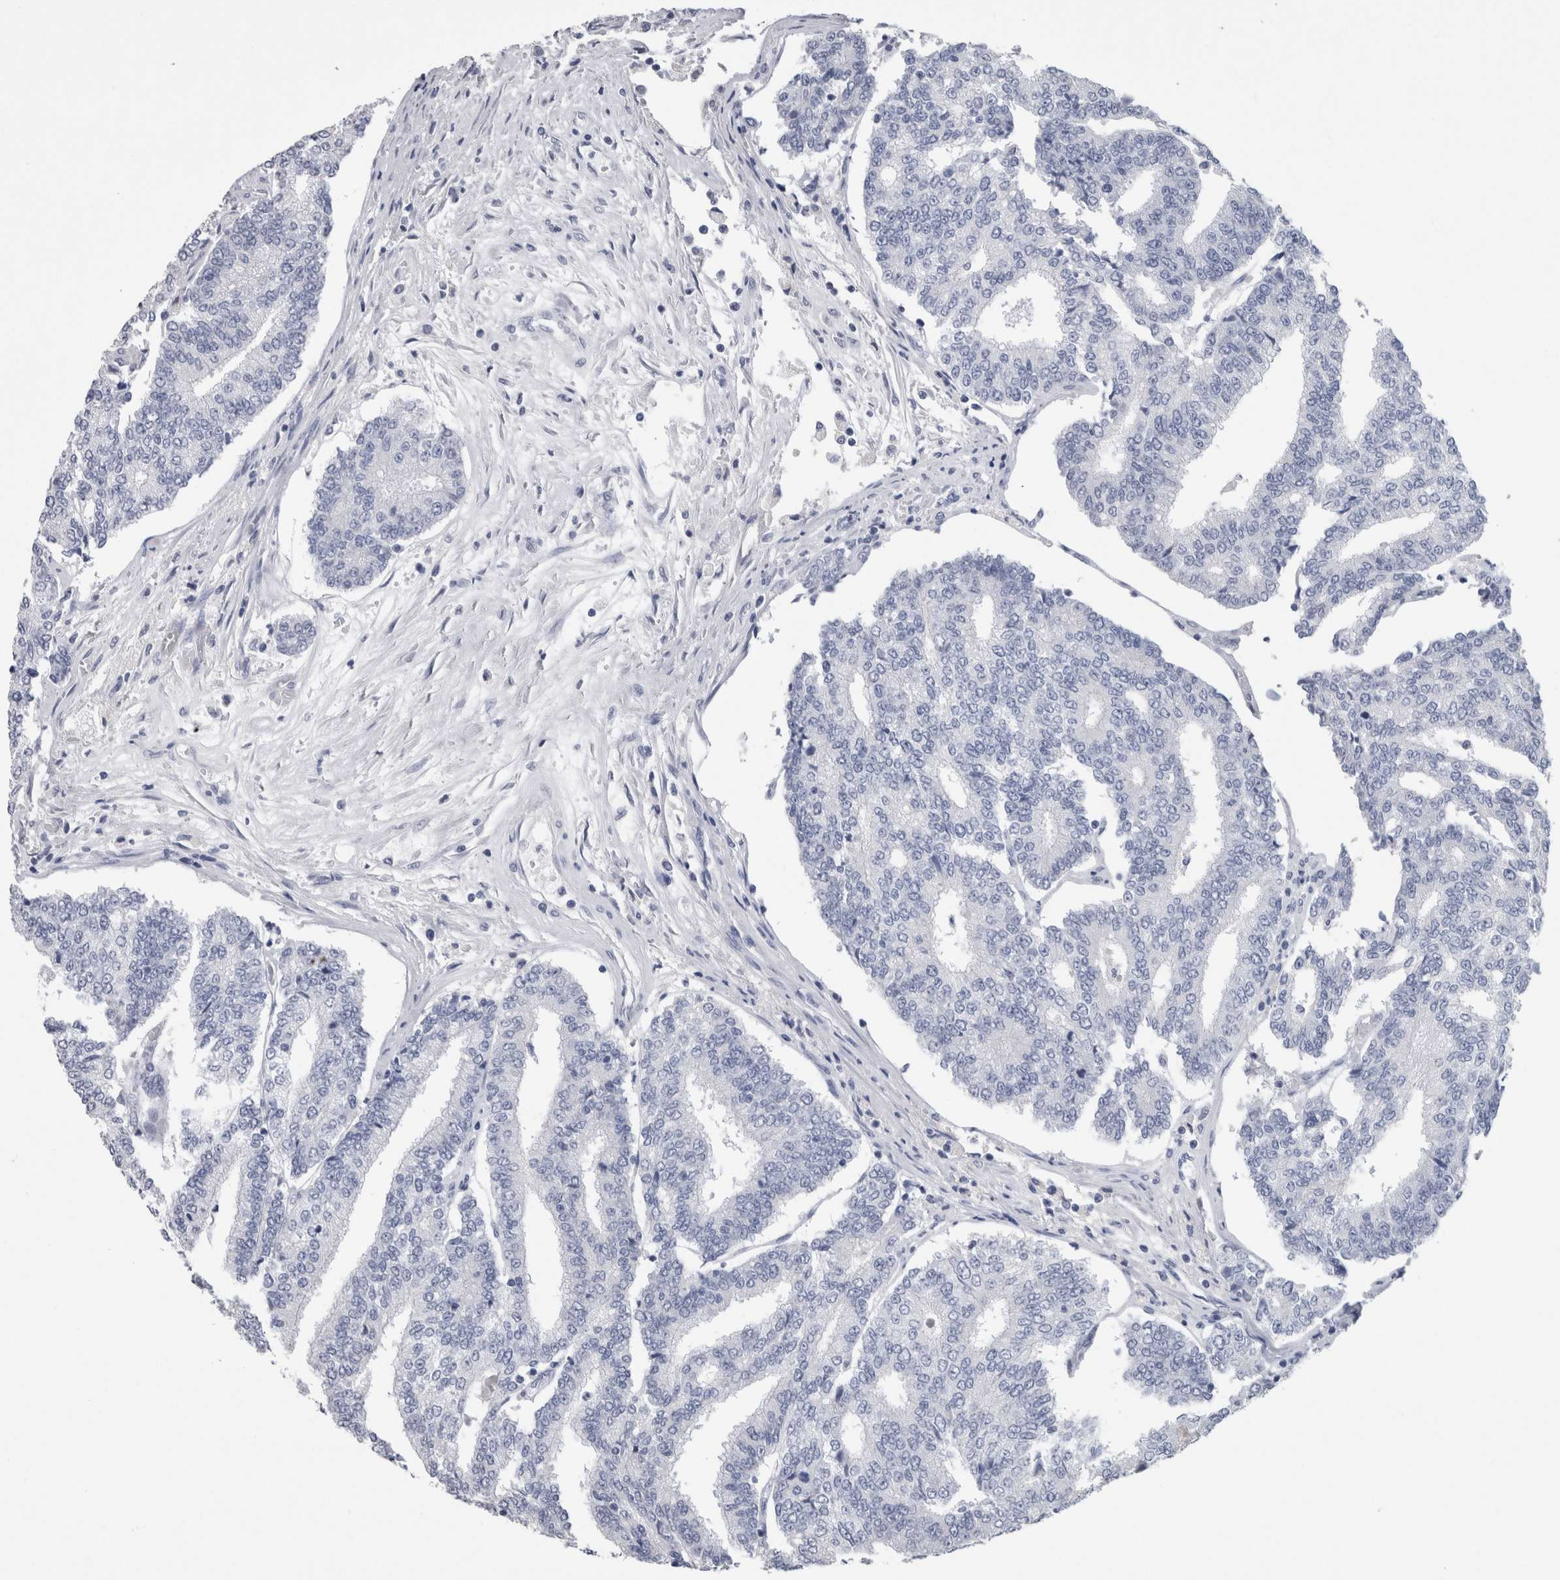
{"staining": {"intensity": "negative", "quantity": "none", "location": "none"}, "tissue": "prostate cancer", "cell_type": "Tumor cells", "image_type": "cancer", "snomed": [{"axis": "morphology", "description": "Normal tissue, NOS"}, {"axis": "morphology", "description": "Adenocarcinoma, High grade"}, {"axis": "topography", "description": "Prostate"}, {"axis": "topography", "description": "Seminal veicle"}], "caption": "Immunohistochemistry (IHC) photomicrograph of human prostate cancer stained for a protein (brown), which displays no expression in tumor cells.", "gene": "CA8", "patient": {"sex": "male", "age": 55}}